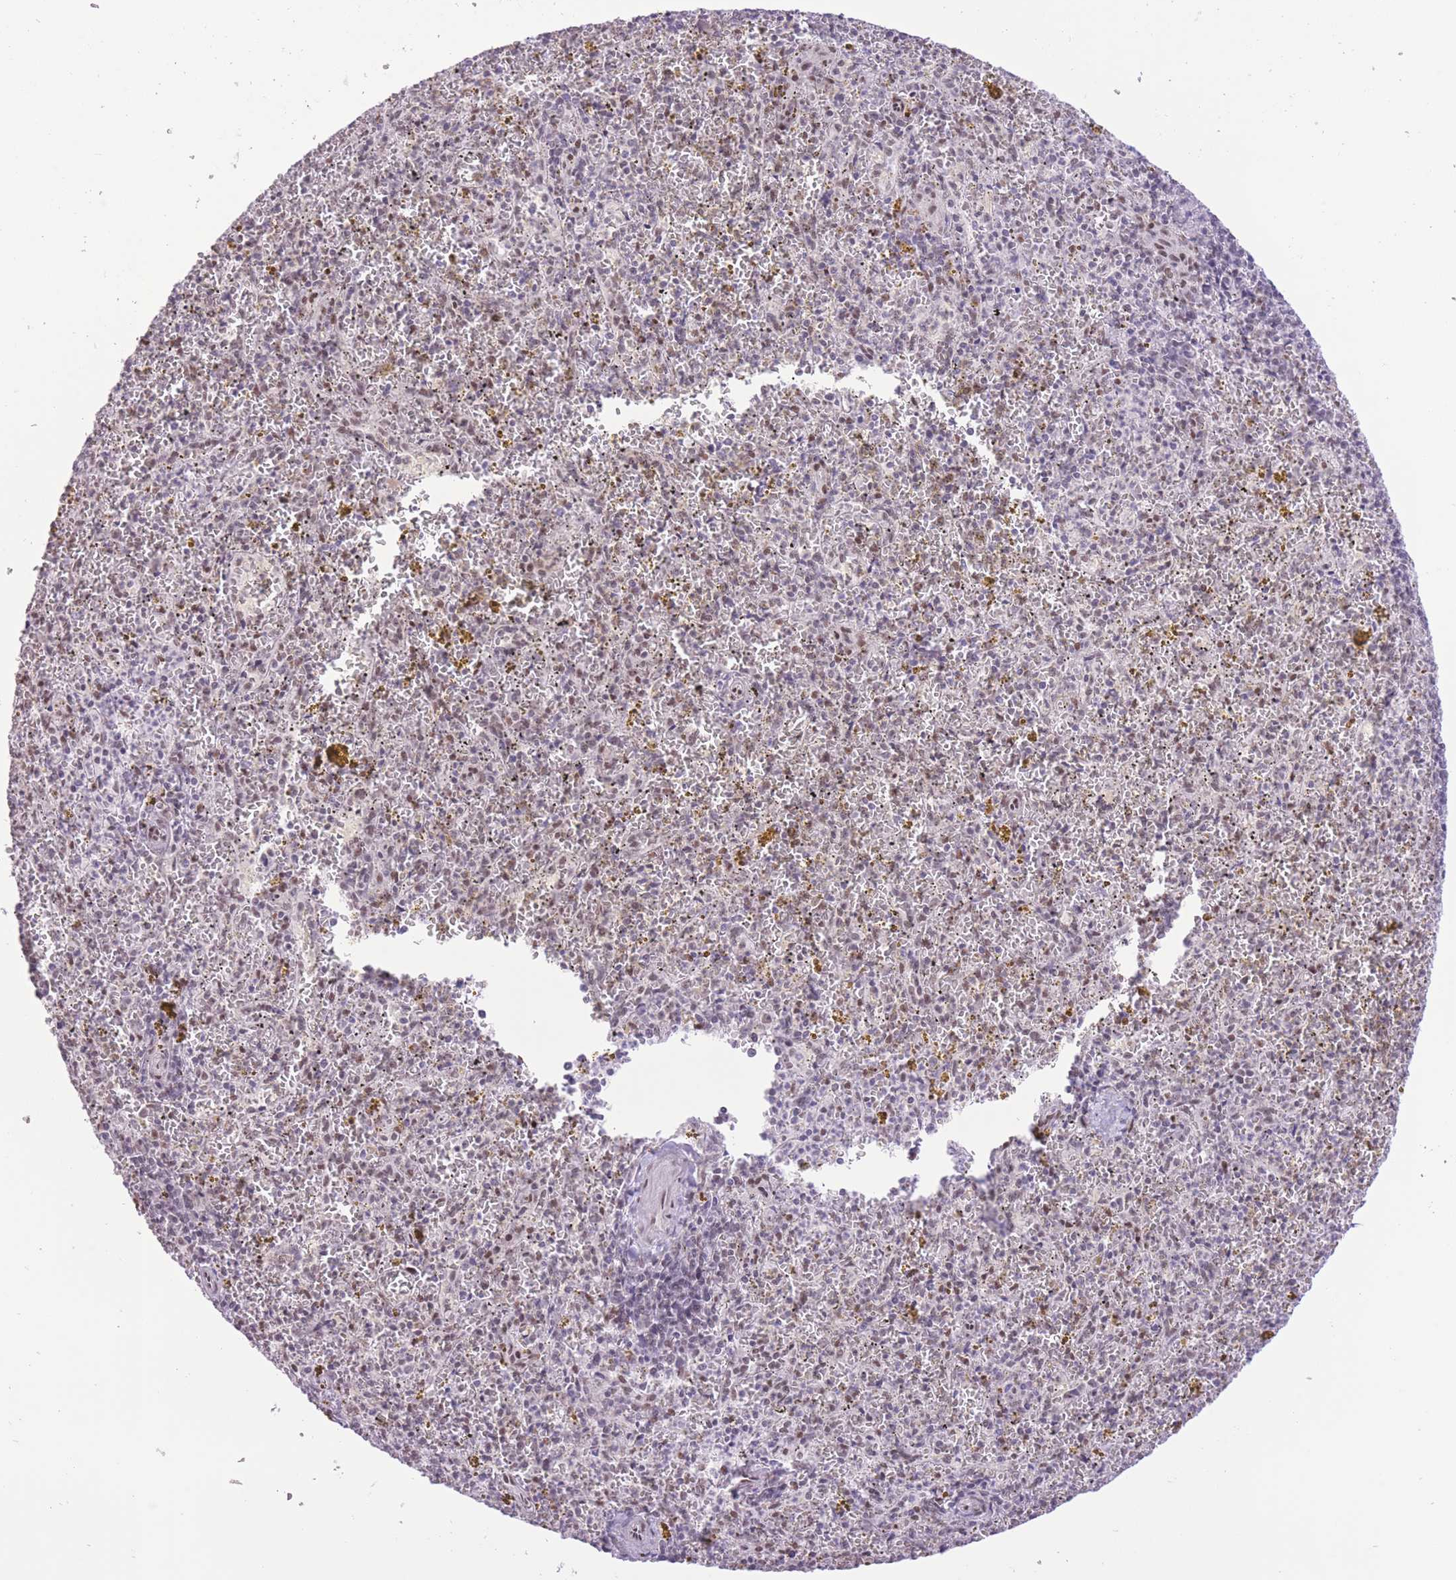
{"staining": {"intensity": "moderate", "quantity": "25%-75%", "location": "nuclear"}, "tissue": "spleen", "cell_type": "Cells in red pulp", "image_type": "normal", "snomed": [{"axis": "morphology", "description": "Normal tissue, NOS"}, {"axis": "topography", "description": "Spleen"}], "caption": "Unremarkable spleen shows moderate nuclear staining in about 25%-75% of cells in red pulp.", "gene": "ZBED5", "patient": {"sex": "male", "age": 57}}